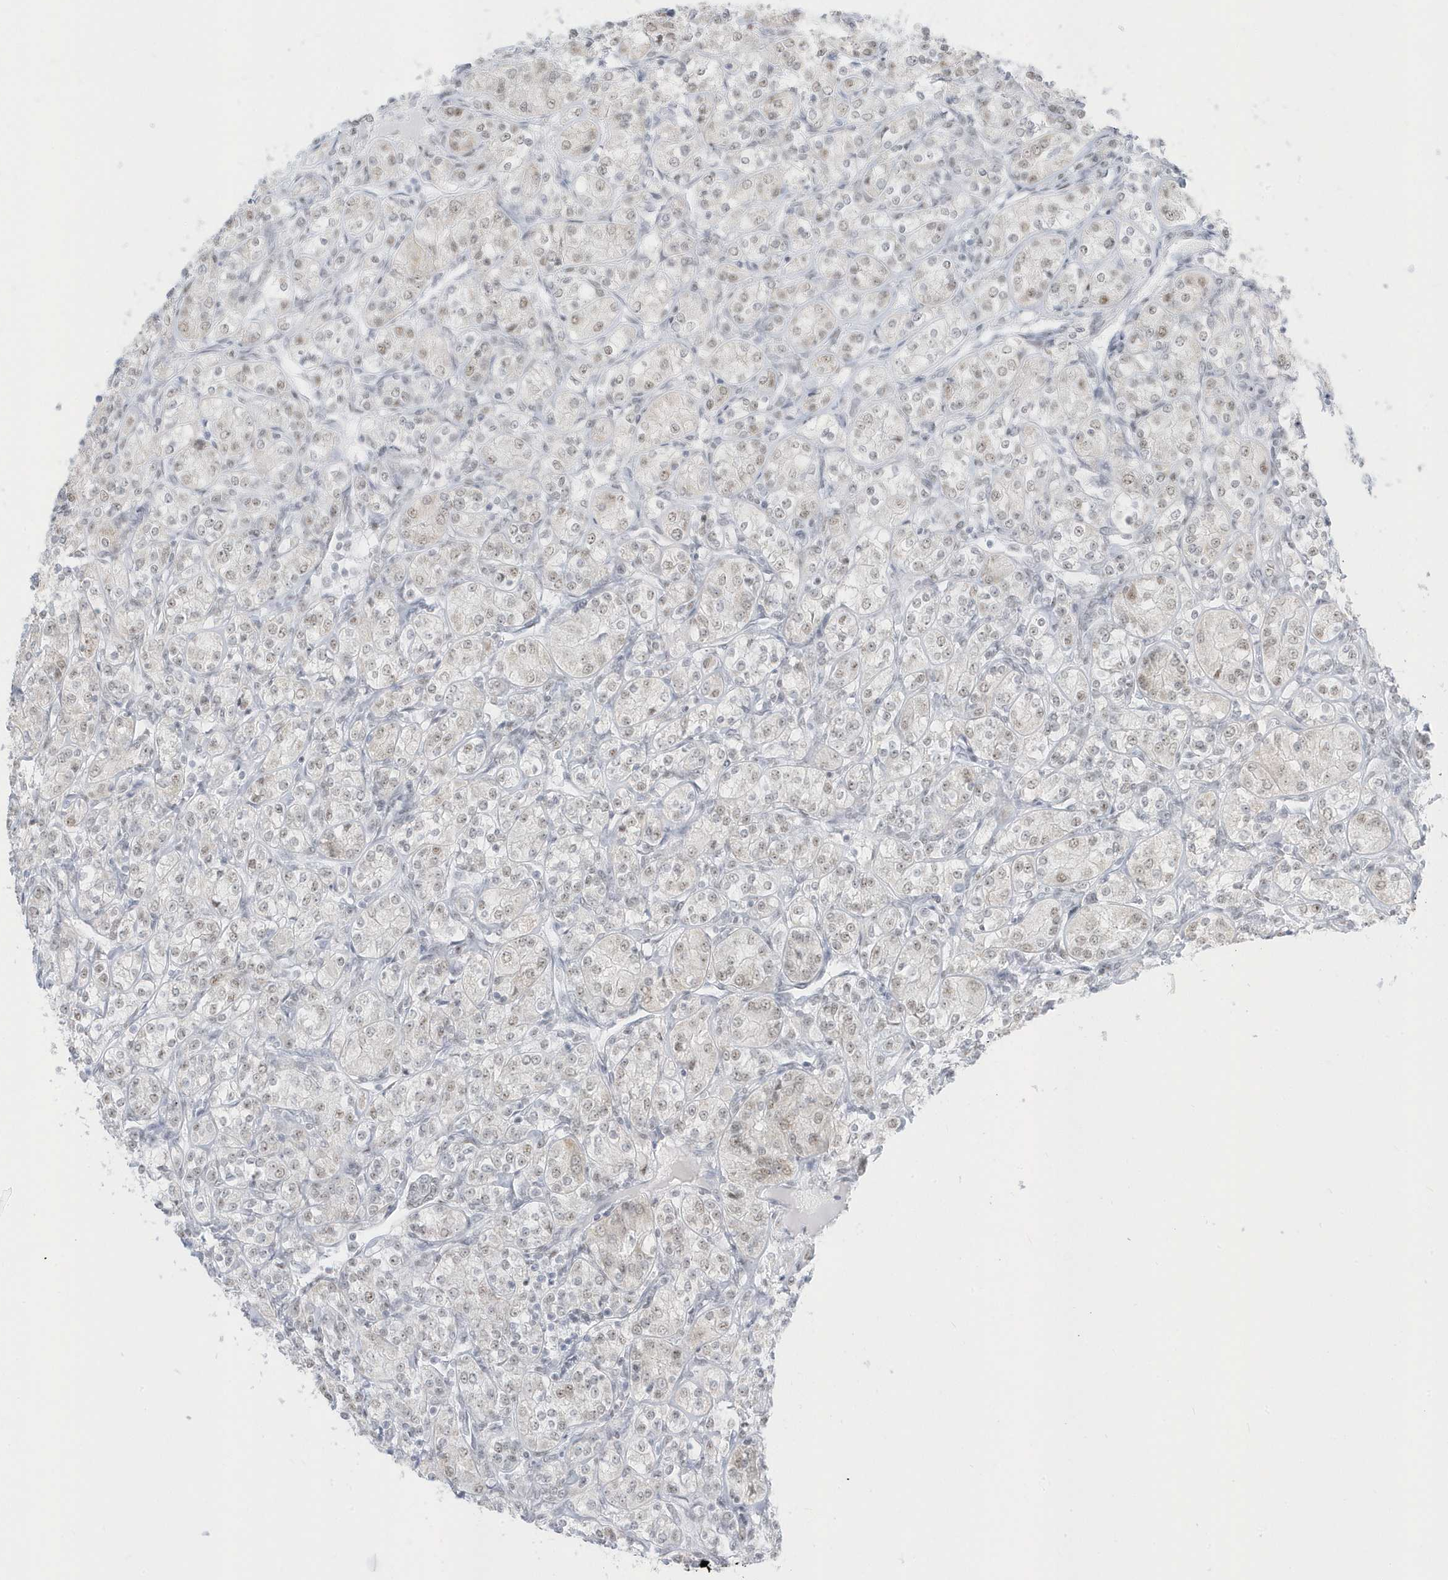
{"staining": {"intensity": "weak", "quantity": ">75%", "location": "nuclear"}, "tissue": "renal cancer", "cell_type": "Tumor cells", "image_type": "cancer", "snomed": [{"axis": "morphology", "description": "Adenocarcinoma, NOS"}, {"axis": "topography", "description": "Kidney"}], "caption": "Protein expression analysis of adenocarcinoma (renal) reveals weak nuclear staining in approximately >75% of tumor cells.", "gene": "PLEKHN1", "patient": {"sex": "male", "age": 77}}